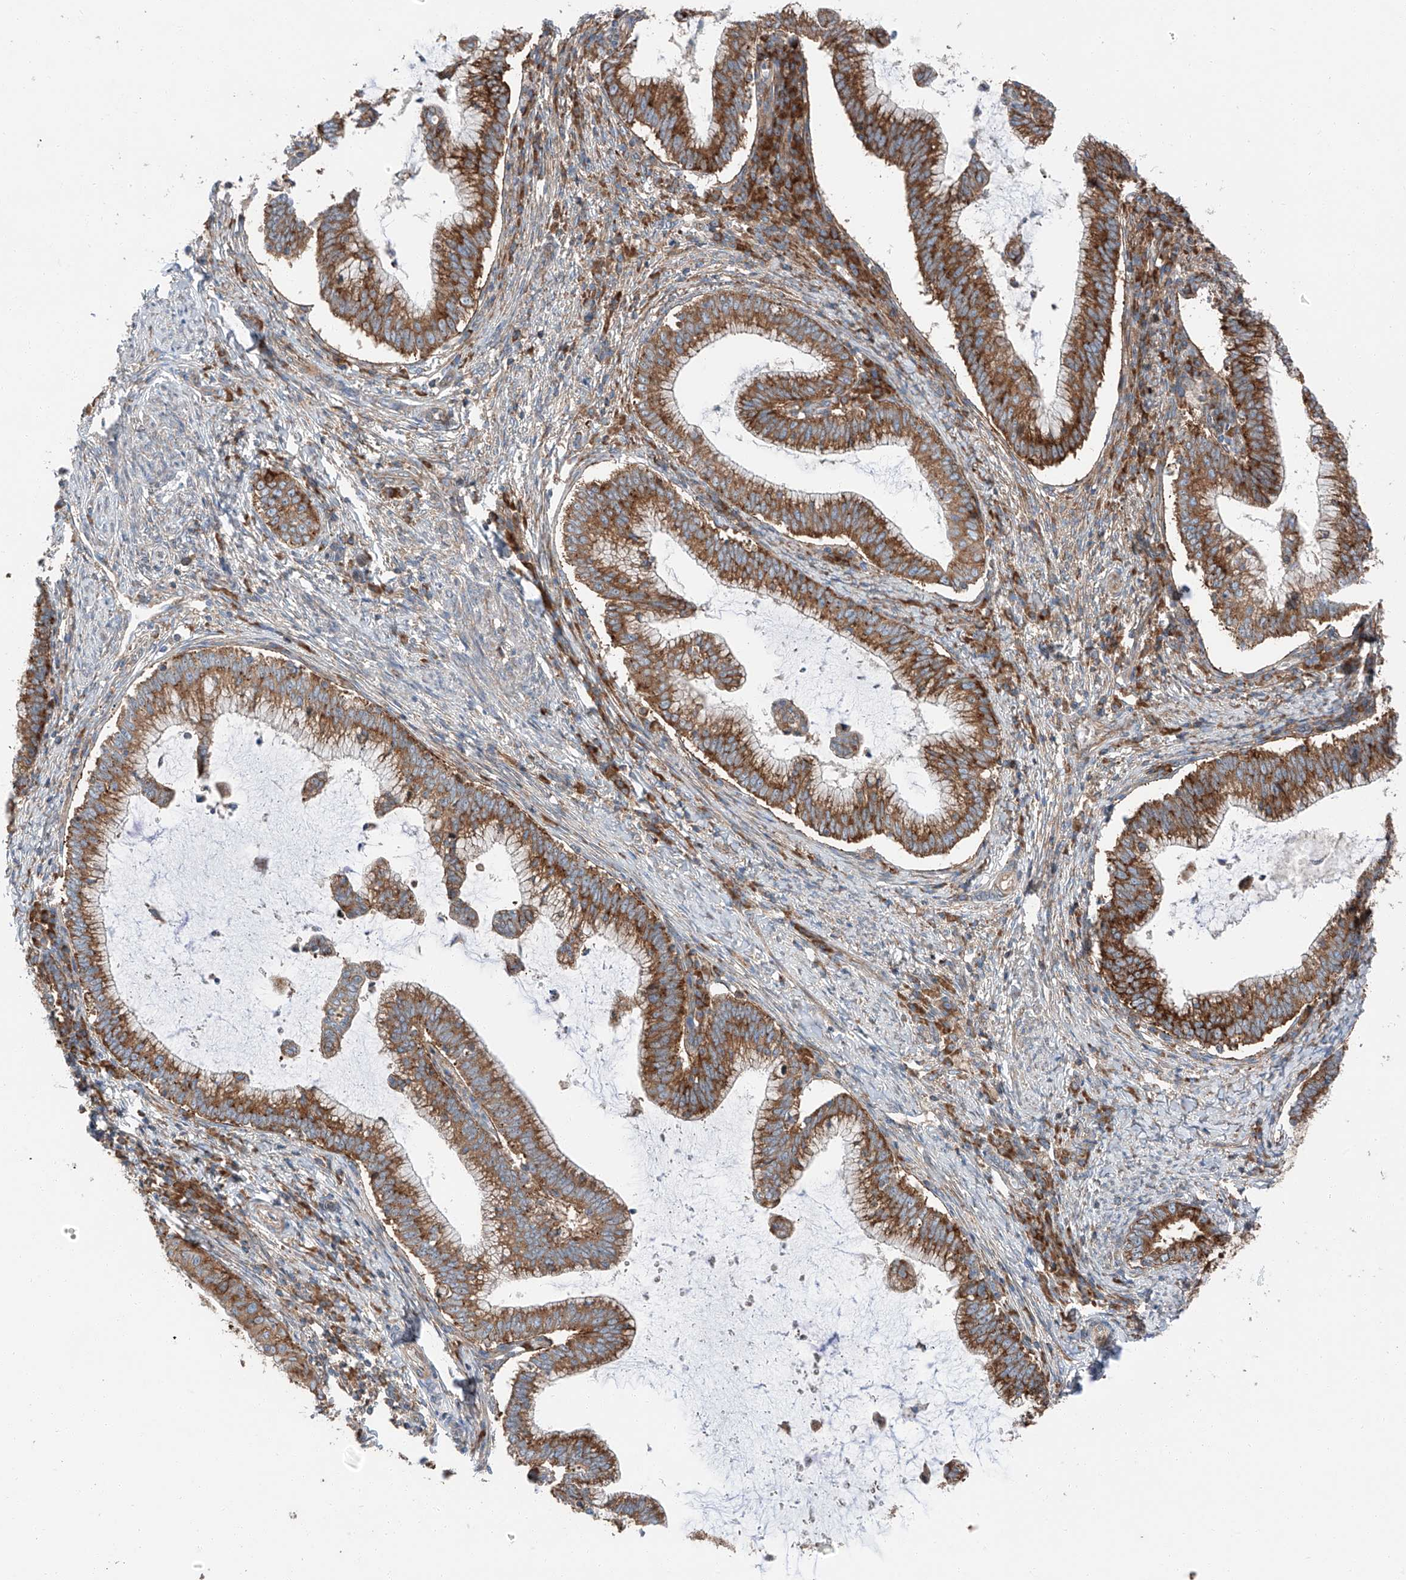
{"staining": {"intensity": "moderate", "quantity": ">75%", "location": "cytoplasmic/membranous"}, "tissue": "cervical cancer", "cell_type": "Tumor cells", "image_type": "cancer", "snomed": [{"axis": "morphology", "description": "Adenocarcinoma, NOS"}, {"axis": "topography", "description": "Cervix"}], "caption": "This micrograph shows cervical cancer (adenocarcinoma) stained with immunohistochemistry (IHC) to label a protein in brown. The cytoplasmic/membranous of tumor cells show moderate positivity for the protein. Nuclei are counter-stained blue.", "gene": "ZC3H15", "patient": {"sex": "female", "age": 36}}